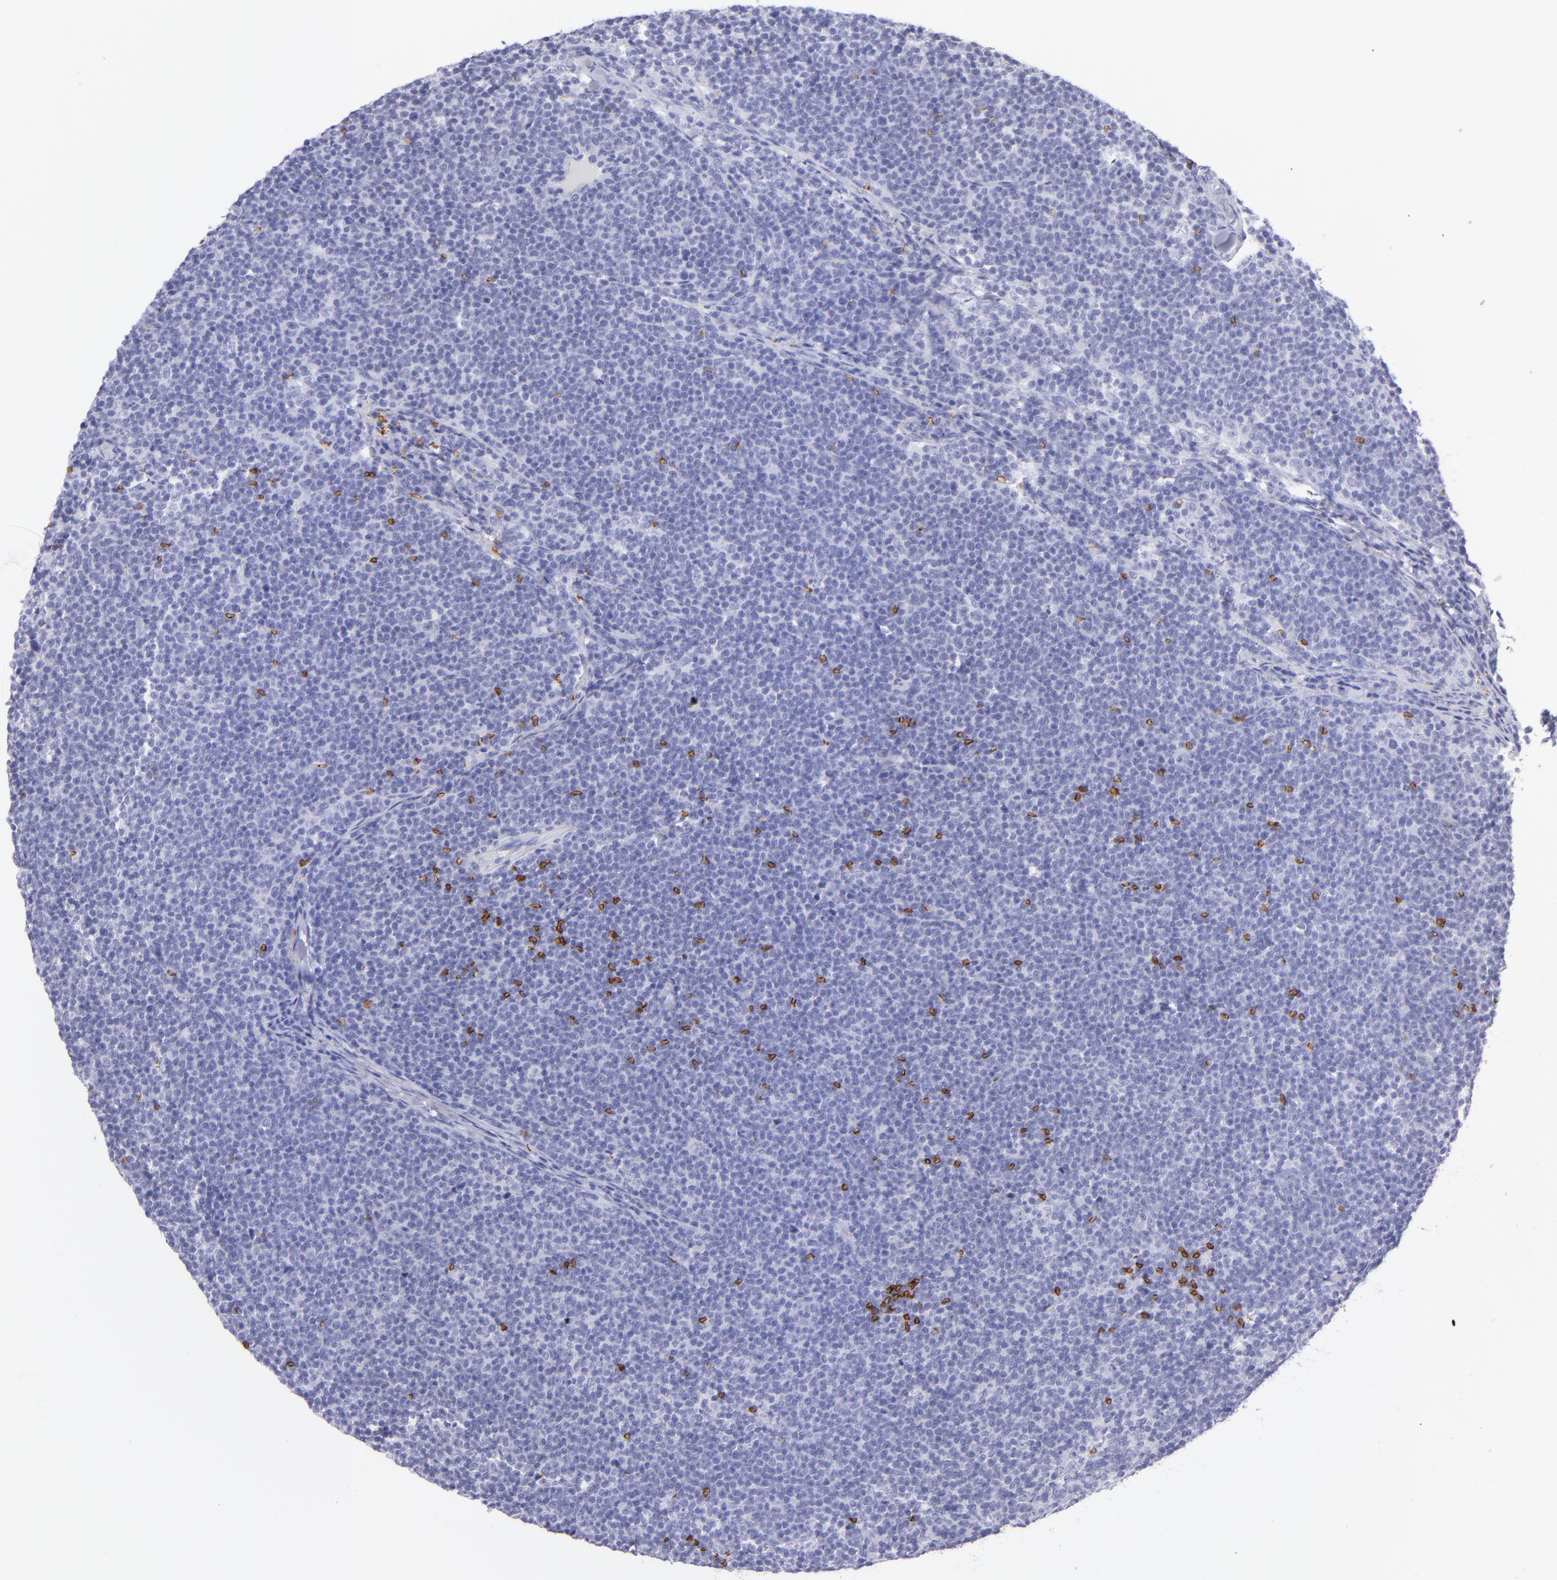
{"staining": {"intensity": "negative", "quantity": "none", "location": "none"}, "tissue": "lymphoma", "cell_type": "Tumor cells", "image_type": "cancer", "snomed": [{"axis": "morphology", "description": "Malignant lymphoma, non-Hodgkin's type, High grade"}, {"axis": "topography", "description": "Lymph node"}], "caption": "Tumor cells are negative for brown protein staining in high-grade malignant lymphoma, non-Hodgkin's type.", "gene": "GYPA", "patient": {"sex": "female", "age": 58}}